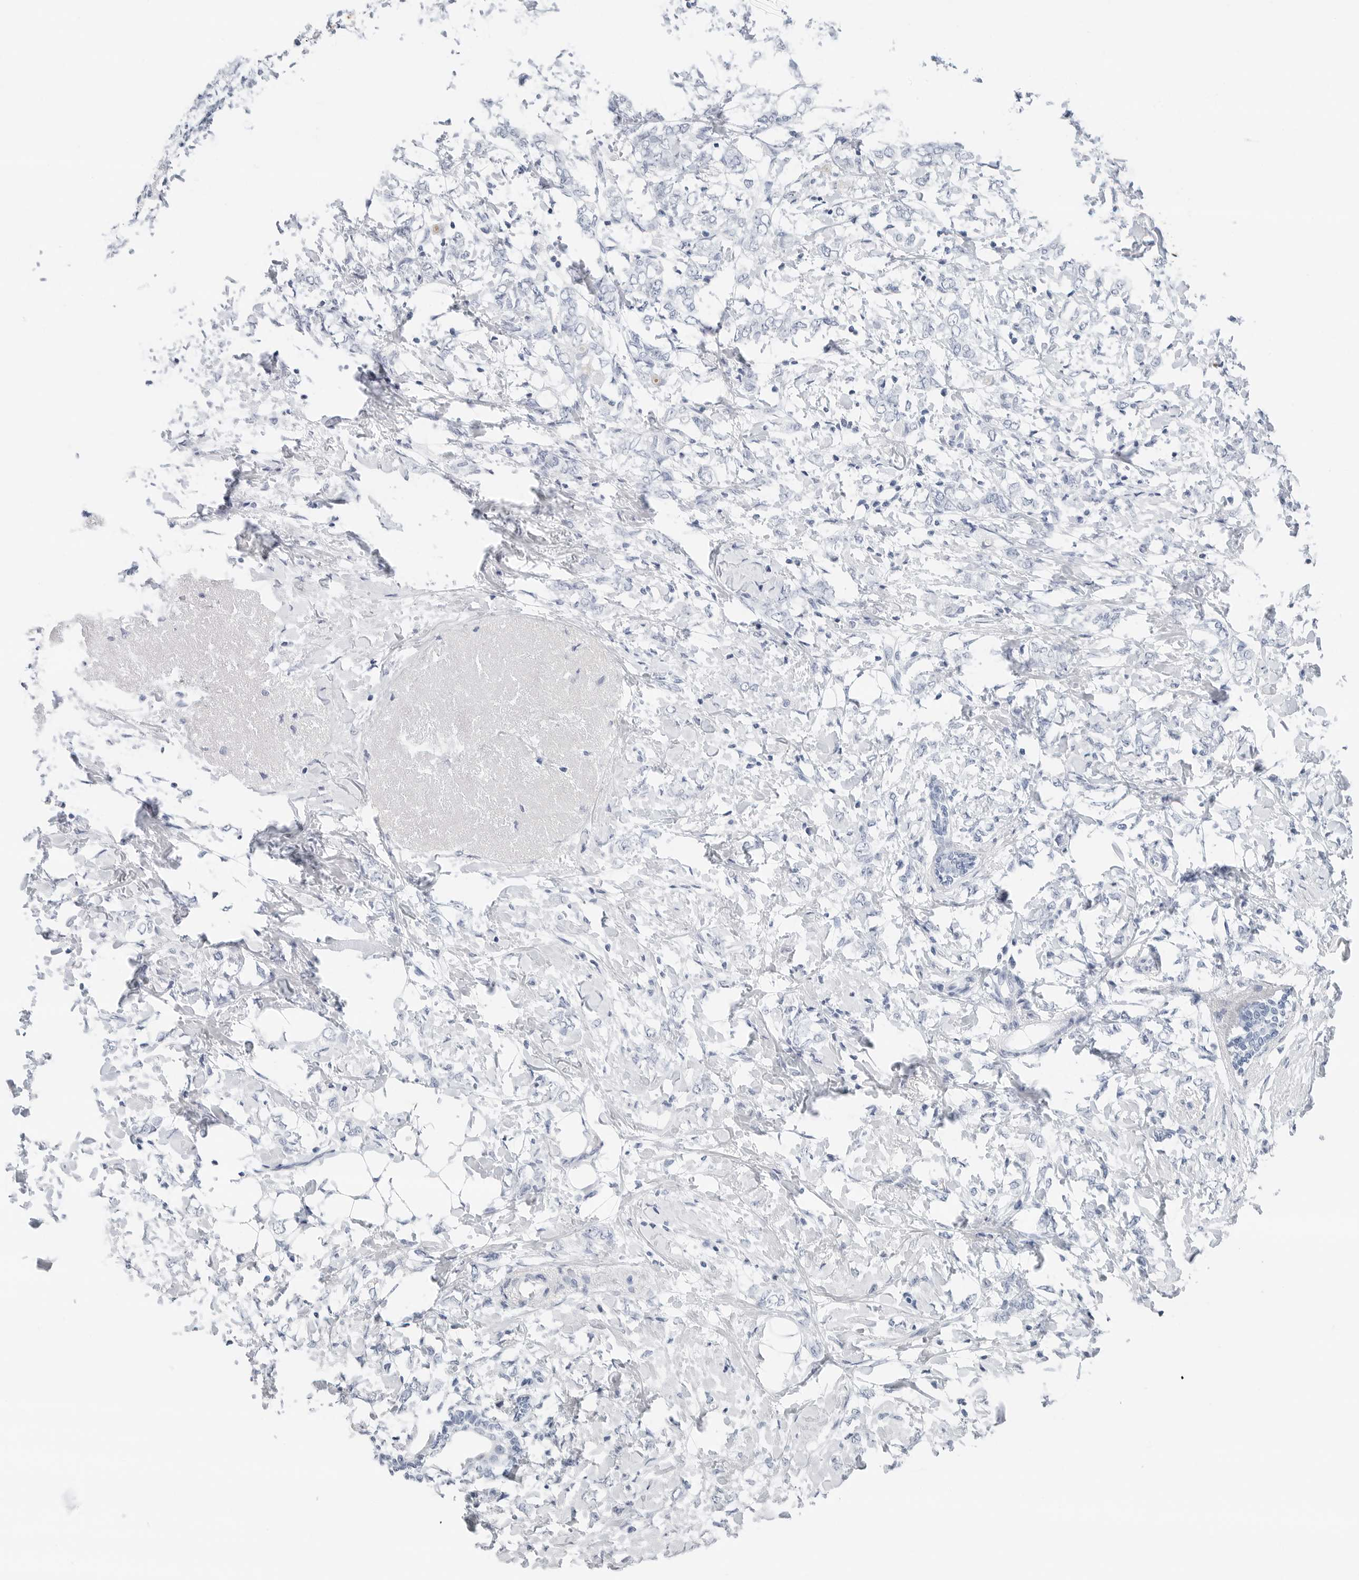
{"staining": {"intensity": "negative", "quantity": "none", "location": "none"}, "tissue": "breast cancer", "cell_type": "Tumor cells", "image_type": "cancer", "snomed": [{"axis": "morphology", "description": "Normal tissue, NOS"}, {"axis": "morphology", "description": "Lobular carcinoma"}, {"axis": "topography", "description": "Breast"}], "caption": "High power microscopy image of an immunohistochemistry micrograph of breast cancer, revealing no significant positivity in tumor cells.", "gene": "SLPI", "patient": {"sex": "female", "age": 47}}